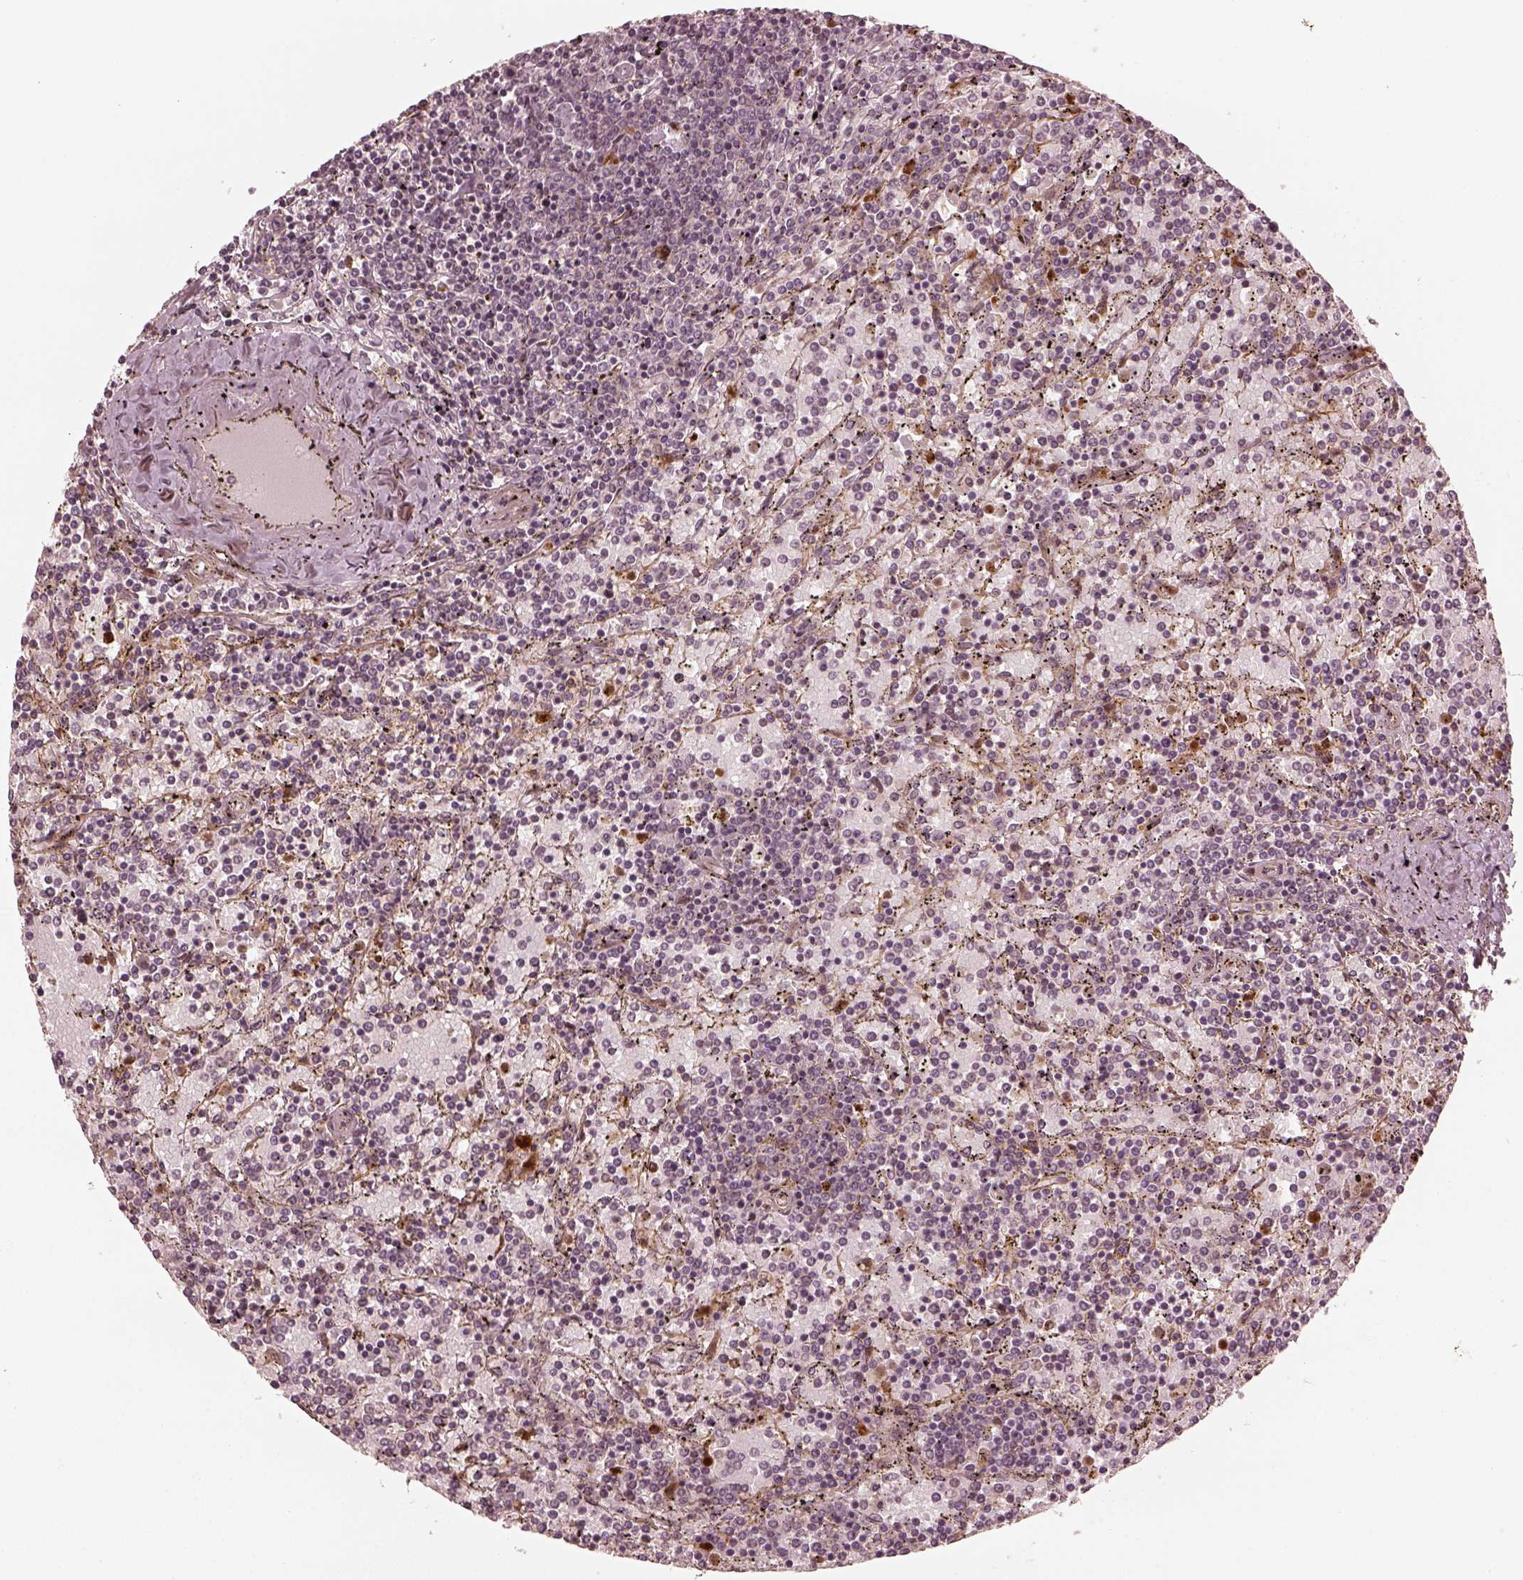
{"staining": {"intensity": "negative", "quantity": "none", "location": "none"}, "tissue": "lymphoma", "cell_type": "Tumor cells", "image_type": "cancer", "snomed": [{"axis": "morphology", "description": "Malignant lymphoma, non-Hodgkin's type, Low grade"}, {"axis": "topography", "description": "Spleen"}], "caption": "DAB immunohistochemical staining of human lymphoma demonstrates no significant positivity in tumor cells.", "gene": "SLC12A9", "patient": {"sex": "female", "age": 77}}